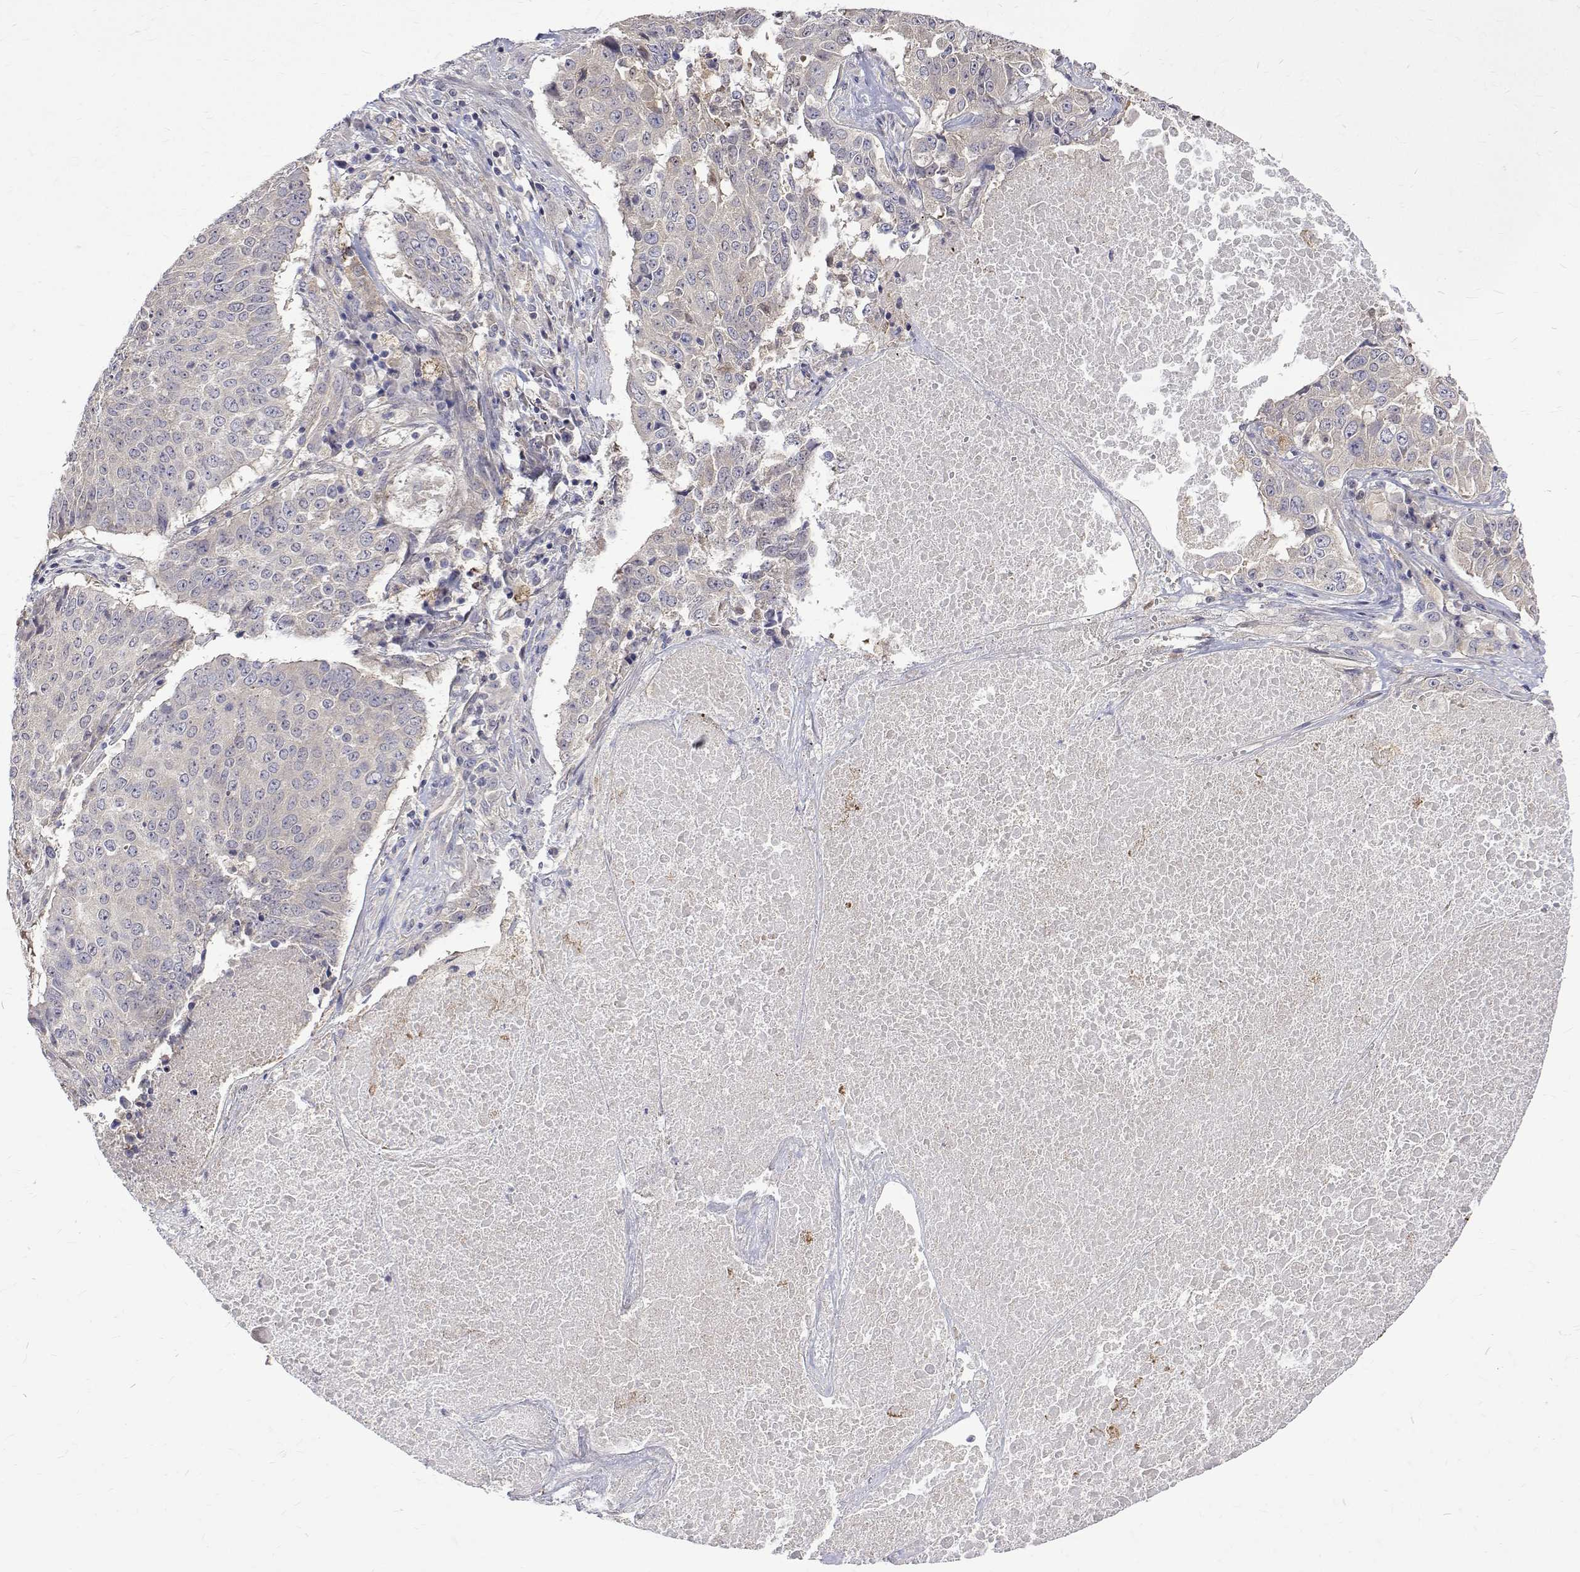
{"staining": {"intensity": "negative", "quantity": "none", "location": "none"}, "tissue": "lung cancer", "cell_type": "Tumor cells", "image_type": "cancer", "snomed": [{"axis": "morphology", "description": "Normal tissue, NOS"}, {"axis": "morphology", "description": "Squamous cell carcinoma, NOS"}, {"axis": "topography", "description": "Bronchus"}, {"axis": "topography", "description": "Lung"}], "caption": "DAB immunohistochemical staining of human lung cancer shows no significant expression in tumor cells.", "gene": "PADI1", "patient": {"sex": "male", "age": 64}}